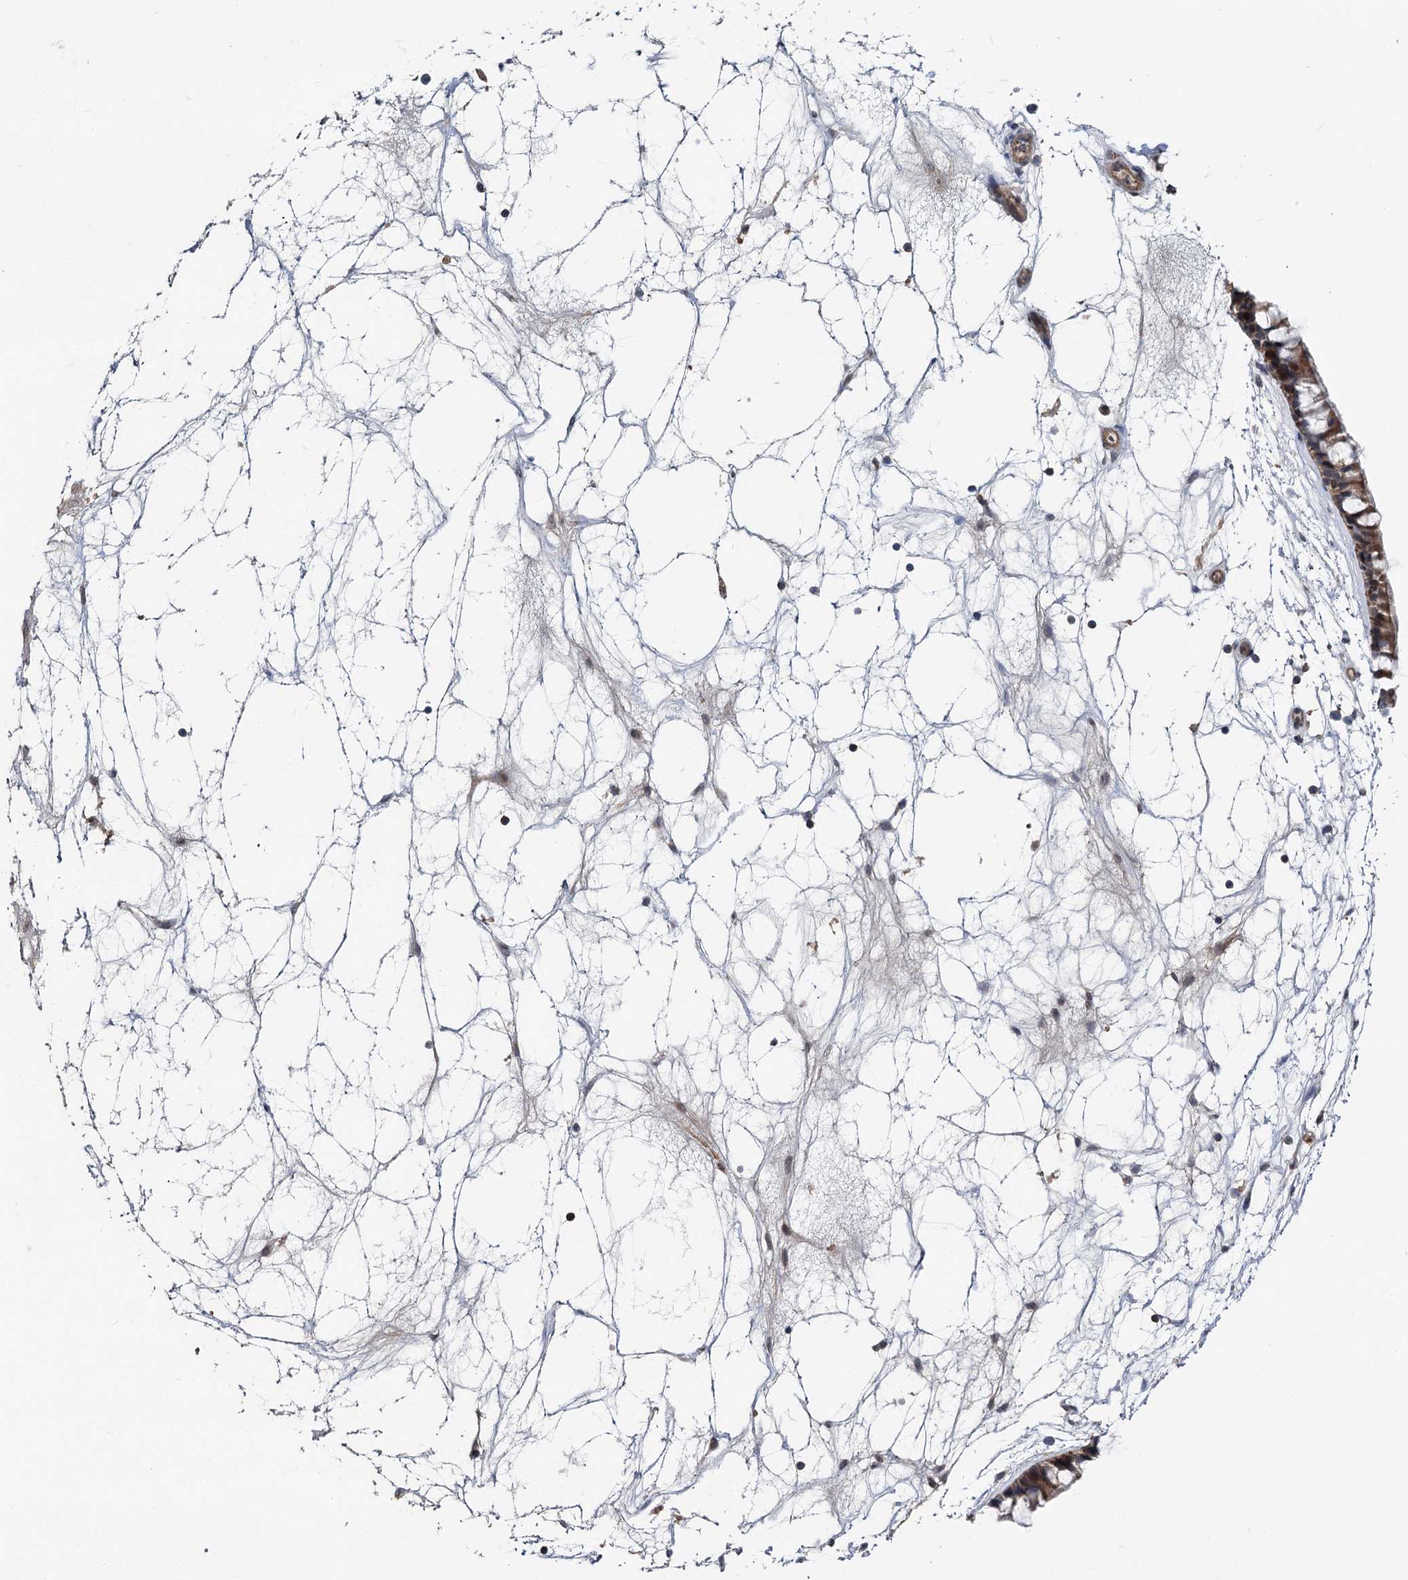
{"staining": {"intensity": "moderate", "quantity": ">75%", "location": "cytoplasmic/membranous"}, "tissue": "nasopharynx", "cell_type": "Respiratory epithelial cells", "image_type": "normal", "snomed": [{"axis": "morphology", "description": "Normal tissue, NOS"}, {"axis": "topography", "description": "Nasopharynx"}], "caption": "A brown stain shows moderate cytoplasmic/membranous expression of a protein in respiratory epithelial cells of normal nasopharynx.", "gene": "STX6", "patient": {"sex": "male", "age": 64}}